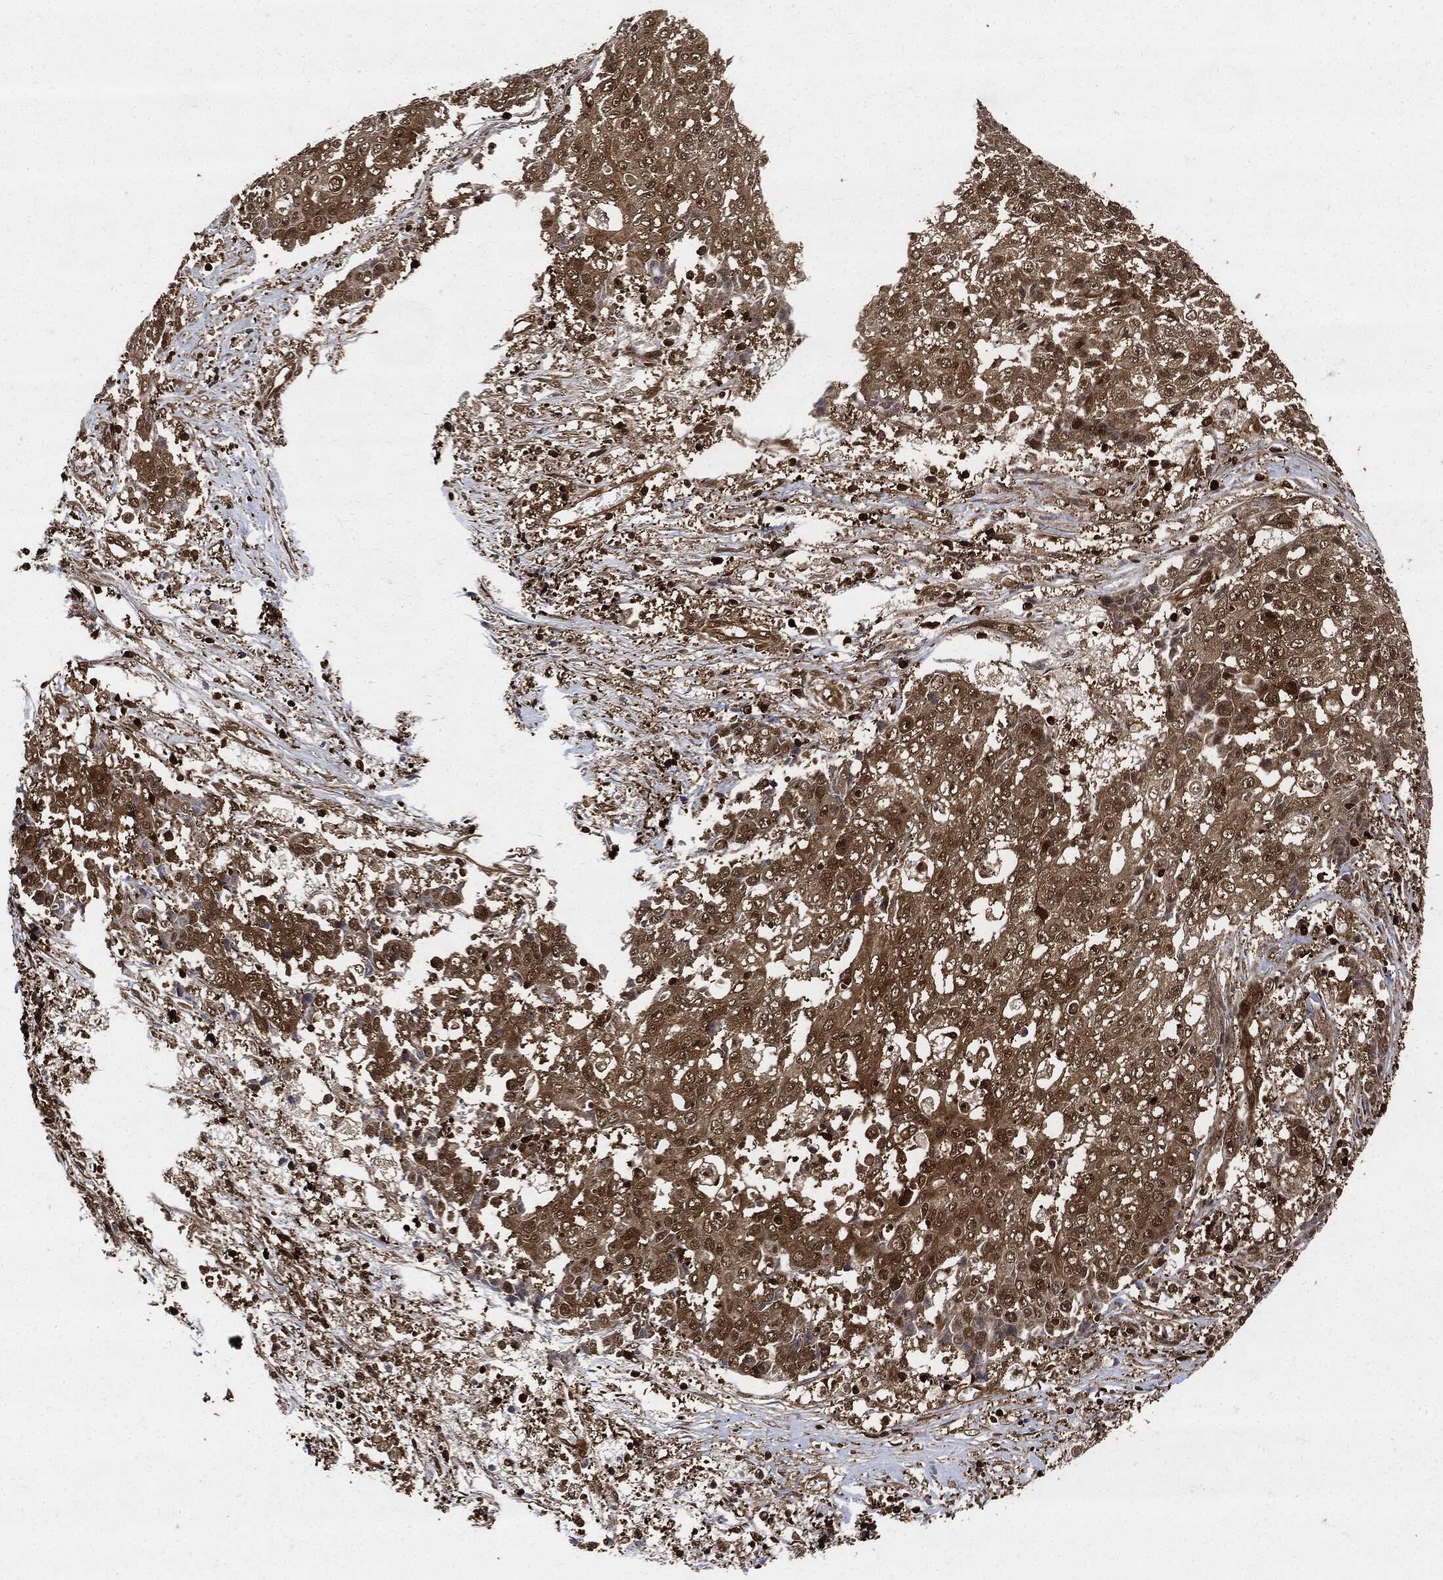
{"staining": {"intensity": "moderate", "quantity": ">75%", "location": "cytoplasmic/membranous"}, "tissue": "ovarian cancer", "cell_type": "Tumor cells", "image_type": "cancer", "snomed": [{"axis": "morphology", "description": "Carcinoma, endometroid"}, {"axis": "topography", "description": "Ovary"}], "caption": "Immunohistochemistry image of human endometroid carcinoma (ovarian) stained for a protein (brown), which displays medium levels of moderate cytoplasmic/membranous staining in about >75% of tumor cells.", "gene": "YWHAB", "patient": {"sex": "female", "age": 42}}